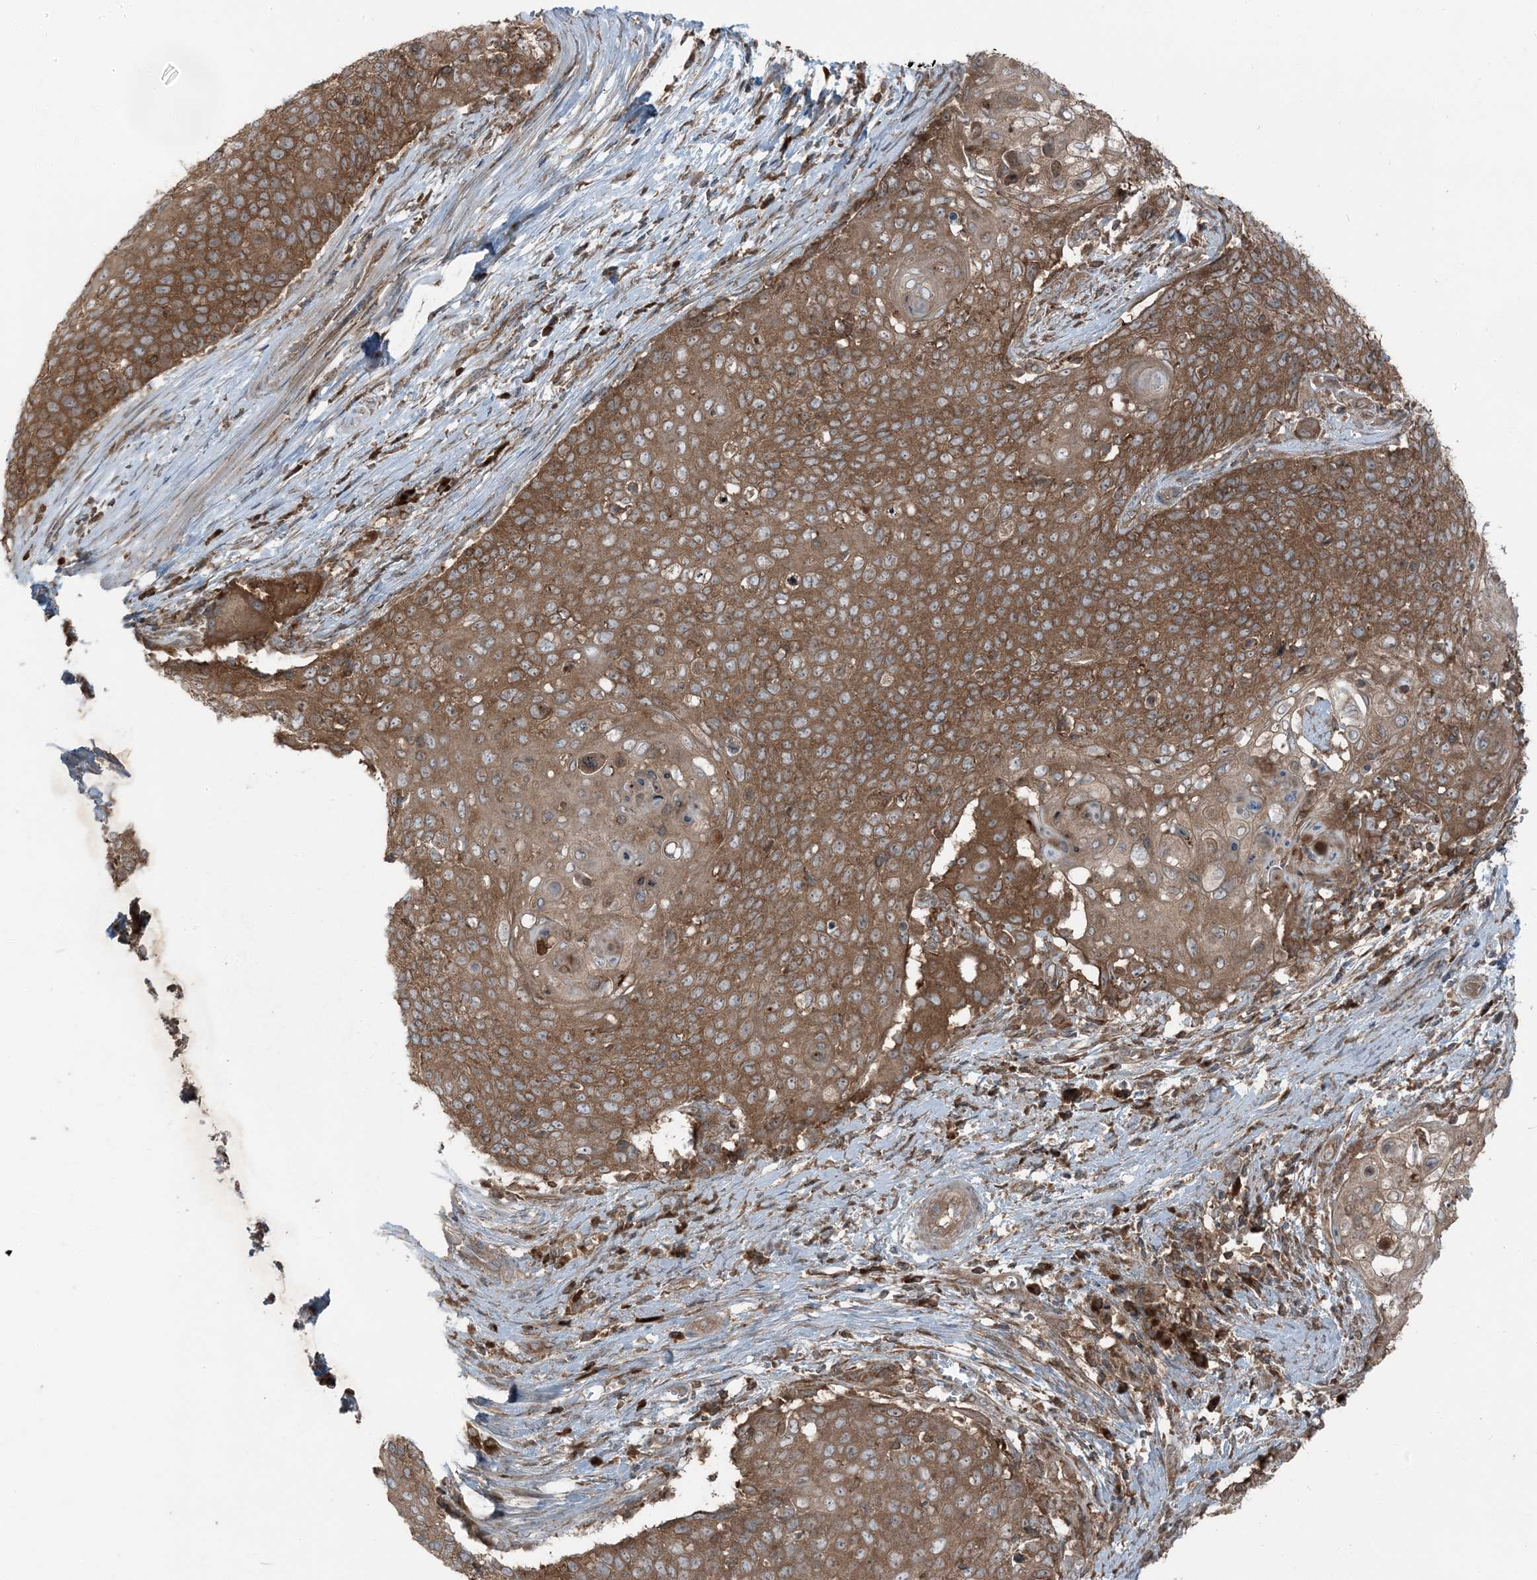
{"staining": {"intensity": "moderate", "quantity": ">75%", "location": "cytoplasmic/membranous"}, "tissue": "cervical cancer", "cell_type": "Tumor cells", "image_type": "cancer", "snomed": [{"axis": "morphology", "description": "Squamous cell carcinoma, NOS"}, {"axis": "topography", "description": "Cervix"}], "caption": "Protein staining reveals moderate cytoplasmic/membranous staining in about >75% of tumor cells in cervical cancer (squamous cell carcinoma).", "gene": "RAB3GAP1", "patient": {"sex": "female", "age": 39}}